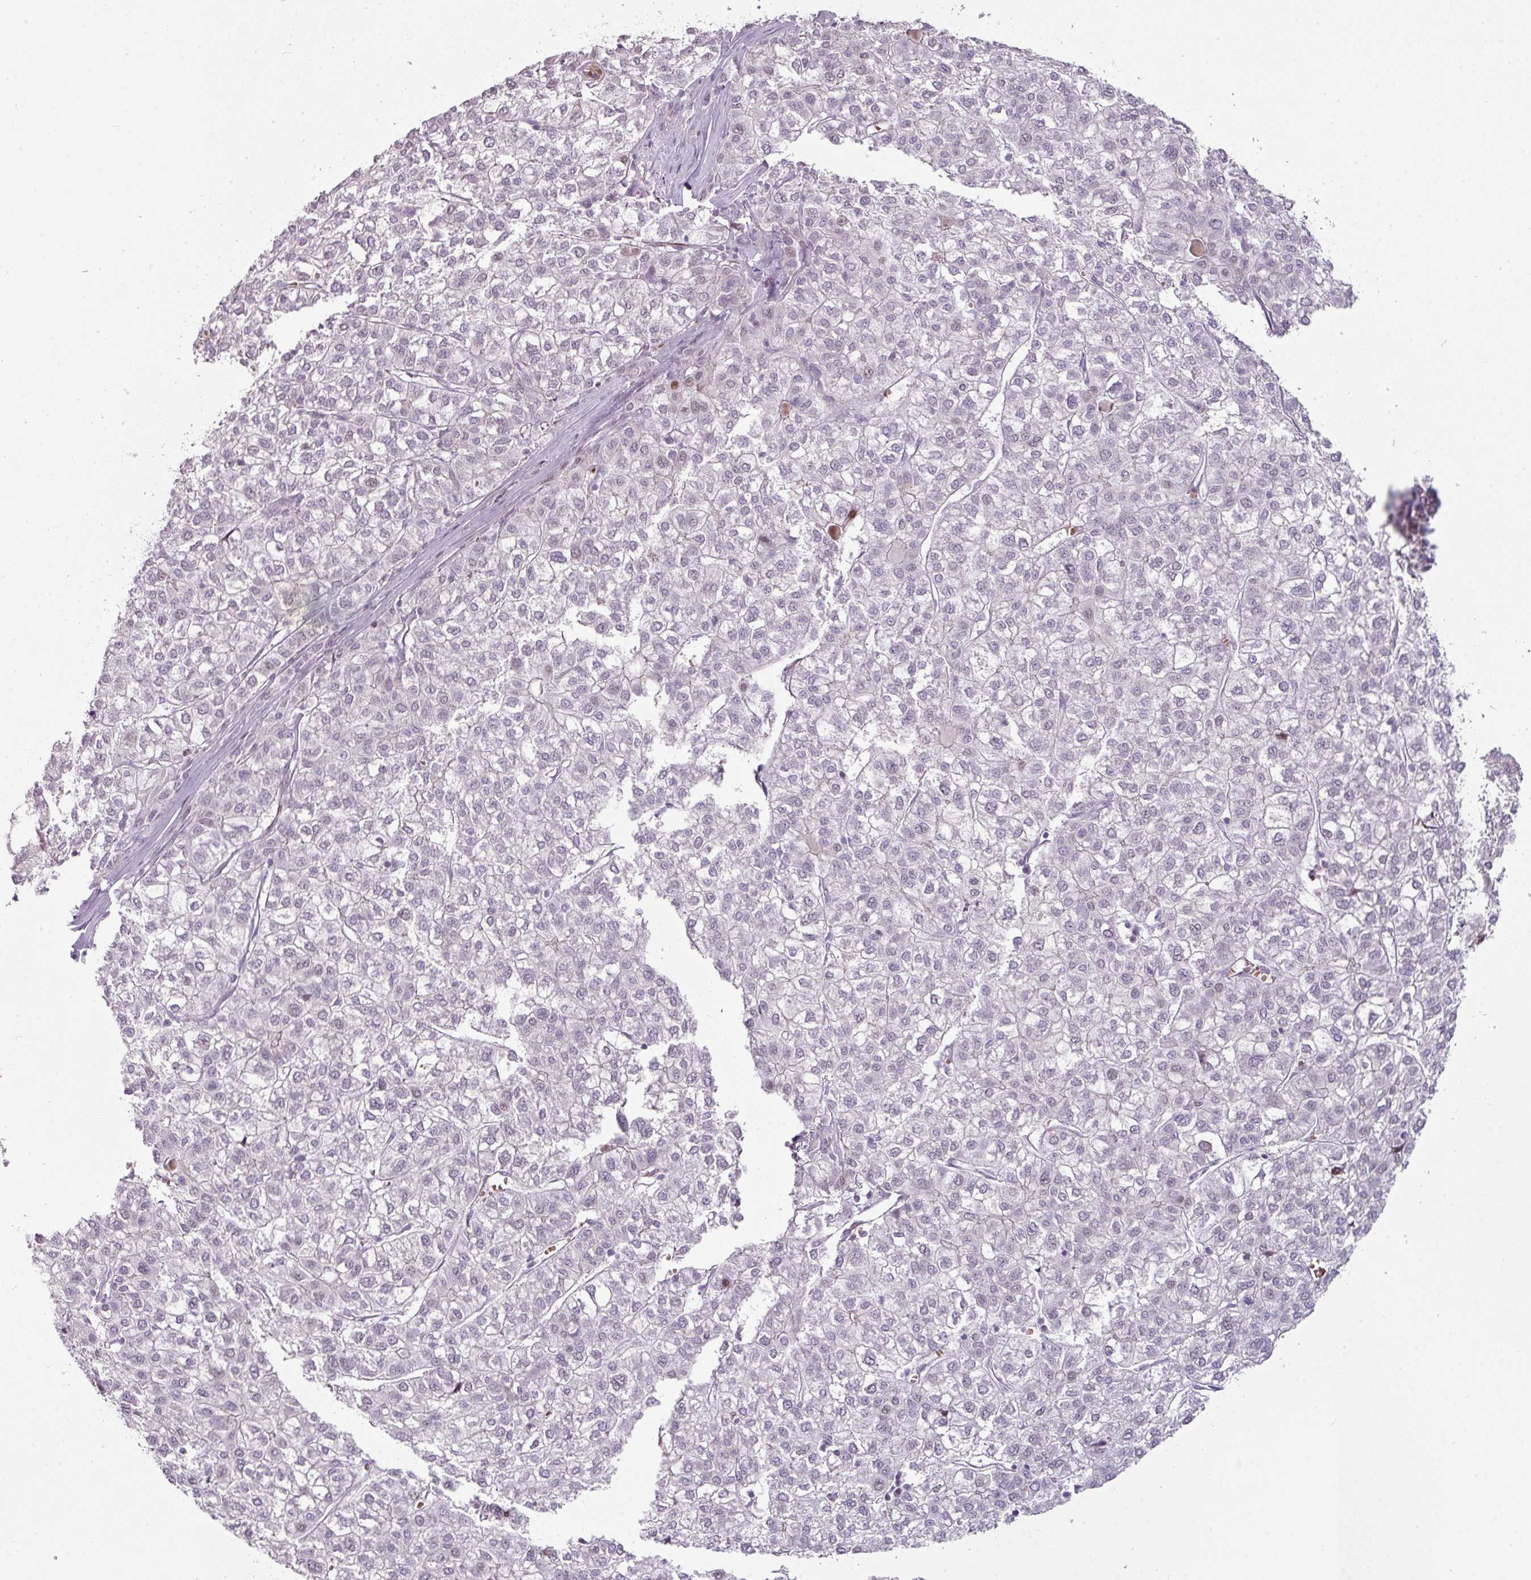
{"staining": {"intensity": "weak", "quantity": "<25%", "location": "nuclear"}, "tissue": "liver cancer", "cell_type": "Tumor cells", "image_type": "cancer", "snomed": [{"axis": "morphology", "description": "Carcinoma, Hepatocellular, NOS"}, {"axis": "topography", "description": "Liver"}], "caption": "IHC micrograph of human hepatocellular carcinoma (liver) stained for a protein (brown), which displays no expression in tumor cells.", "gene": "SYT8", "patient": {"sex": "female", "age": 43}}